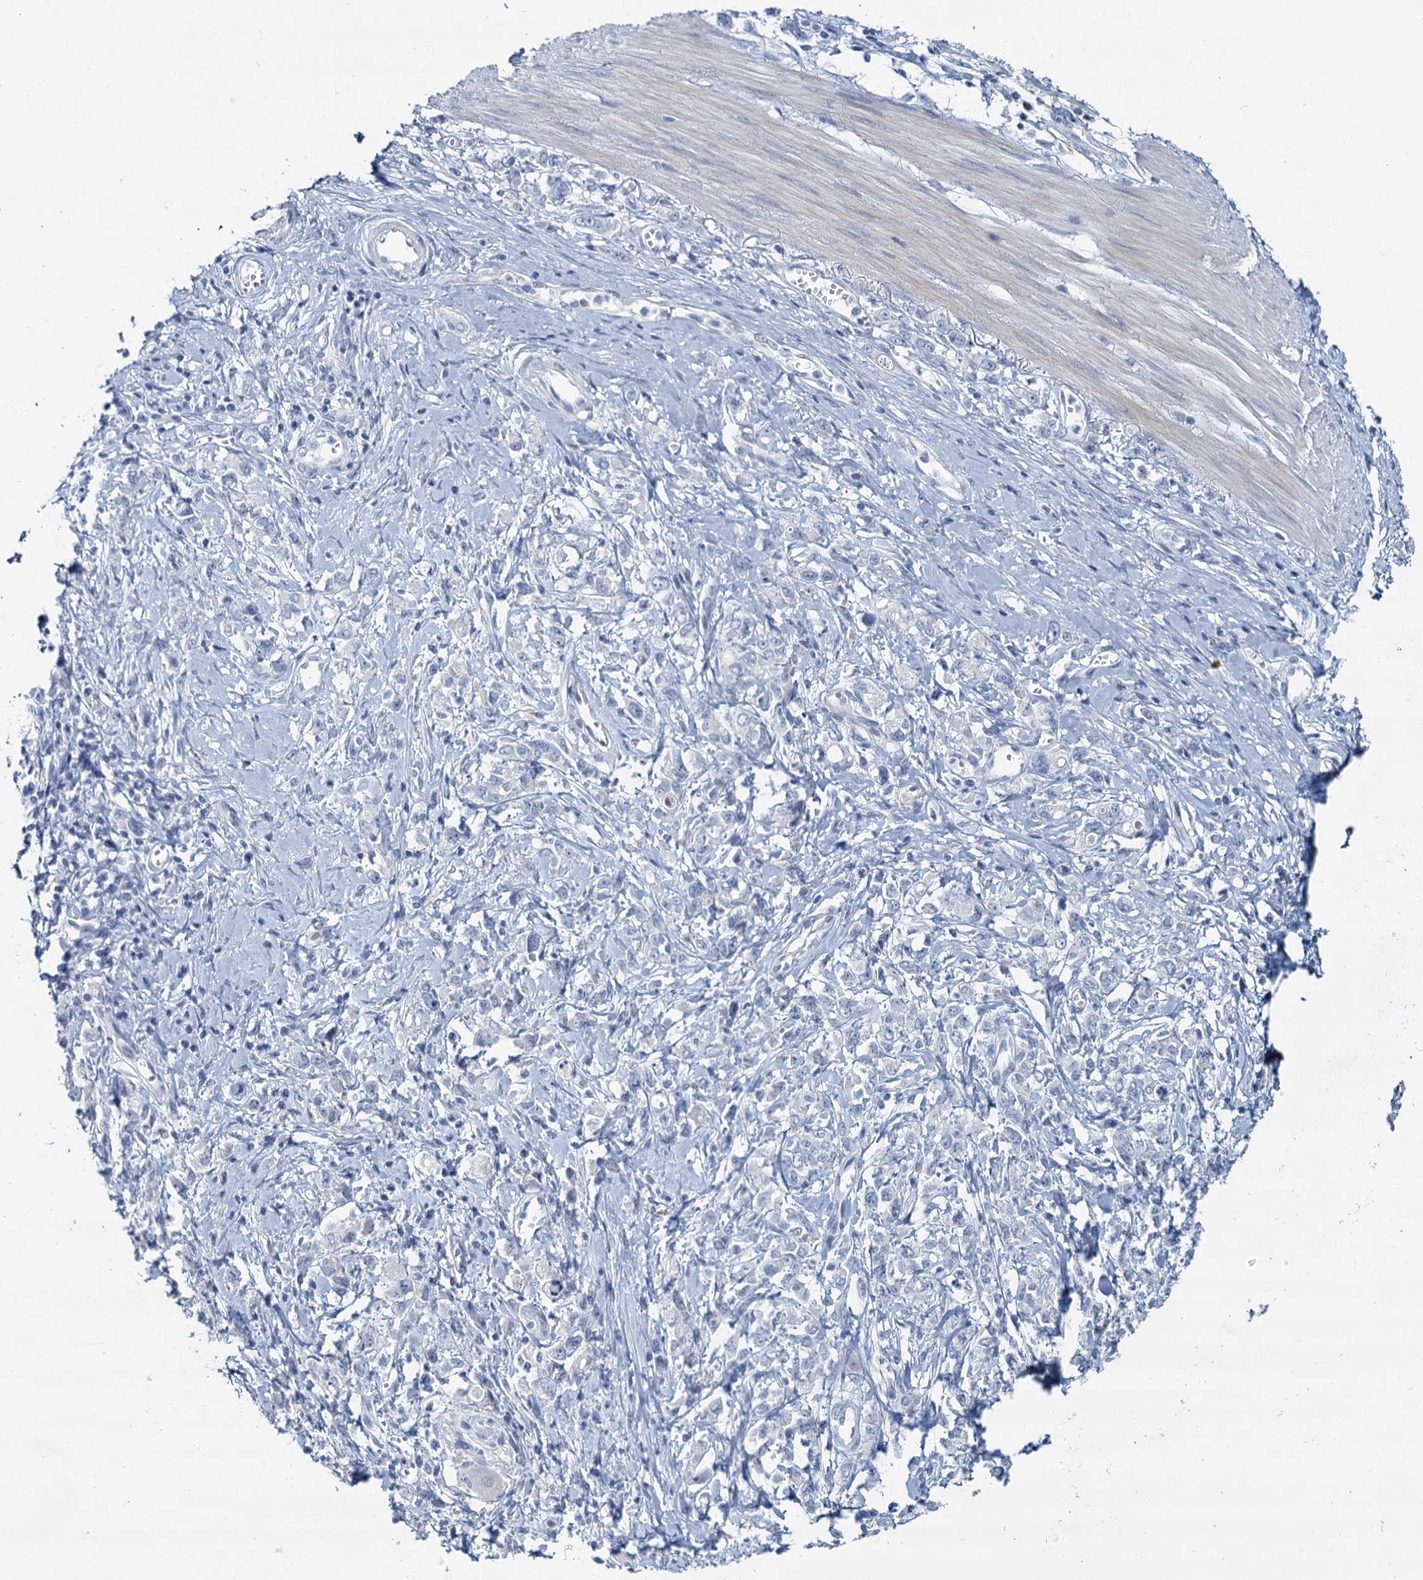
{"staining": {"intensity": "negative", "quantity": "none", "location": "none"}, "tissue": "stomach cancer", "cell_type": "Tumor cells", "image_type": "cancer", "snomed": [{"axis": "morphology", "description": "Adenocarcinoma, NOS"}, {"axis": "topography", "description": "Stomach"}], "caption": "Immunohistochemical staining of adenocarcinoma (stomach) exhibits no significant staining in tumor cells.", "gene": "ACRBP", "patient": {"sex": "female", "age": 76}}